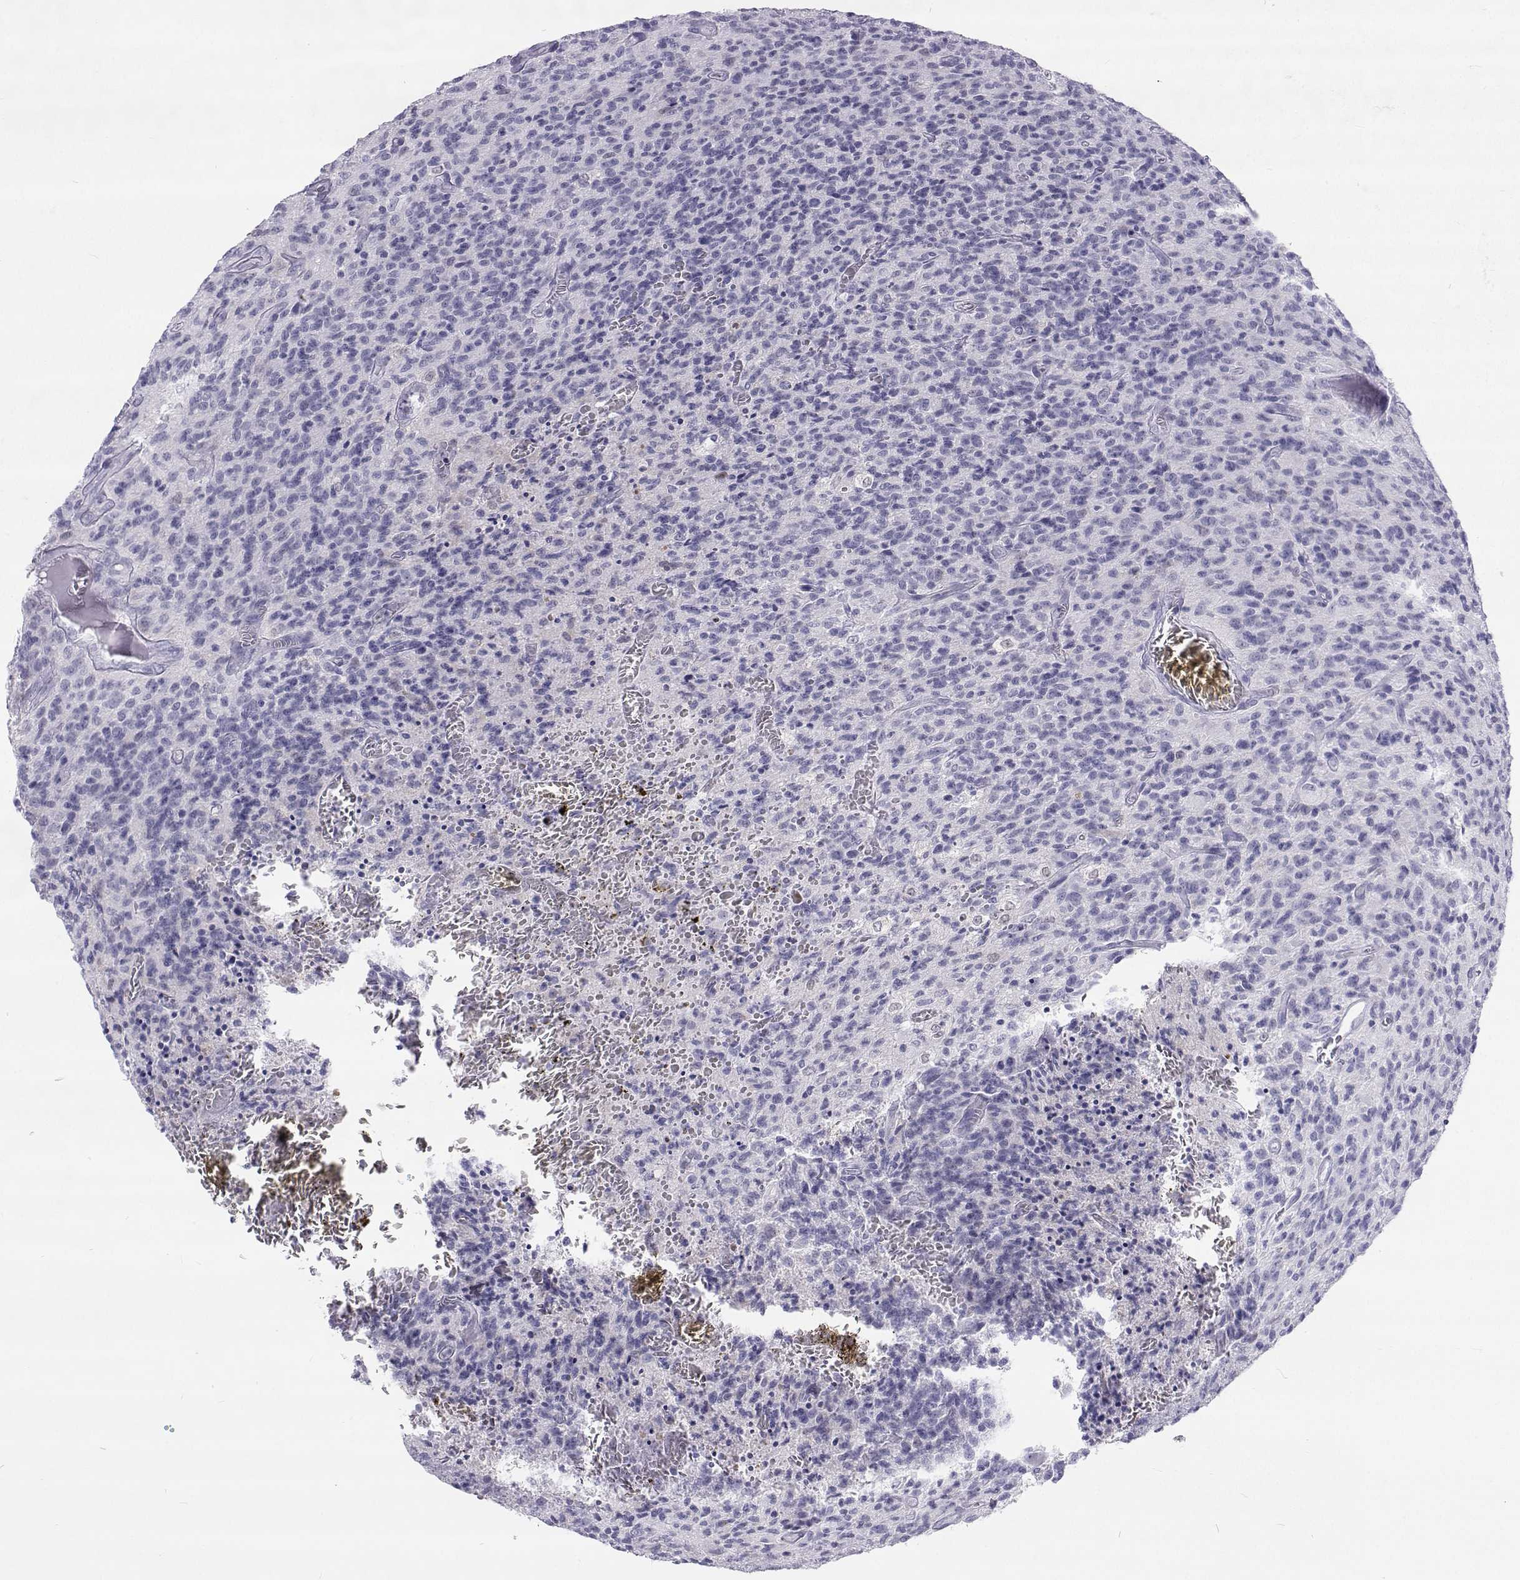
{"staining": {"intensity": "negative", "quantity": "none", "location": "none"}, "tissue": "glioma", "cell_type": "Tumor cells", "image_type": "cancer", "snomed": [{"axis": "morphology", "description": "Glioma, malignant, High grade"}, {"axis": "topography", "description": "Brain"}], "caption": "IHC of glioma exhibits no staining in tumor cells. (Brightfield microscopy of DAB immunohistochemistry (IHC) at high magnification).", "gene": "GALM", "patient": {"sex": "male", "age": 76}}